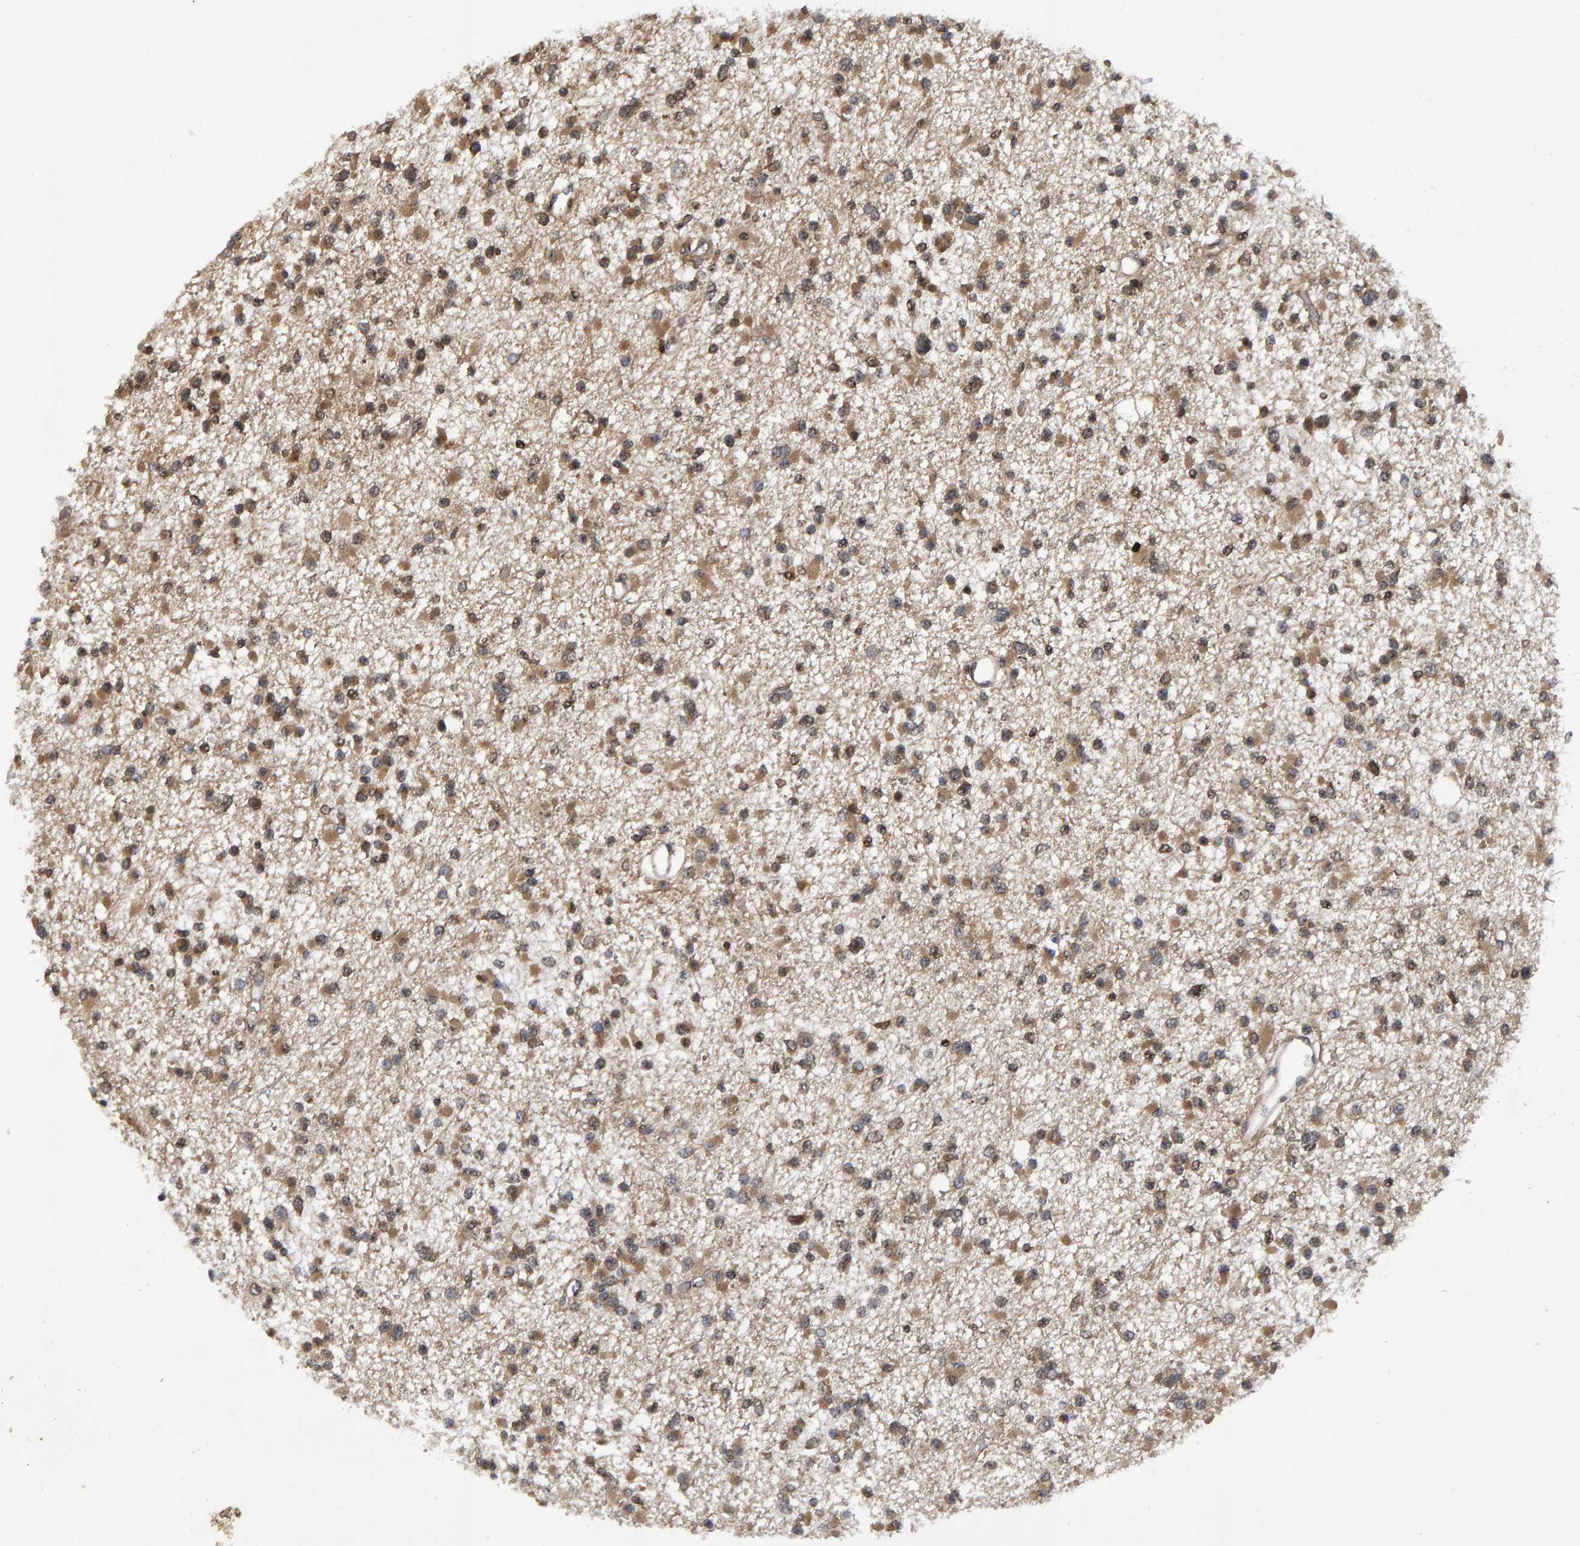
{"staining": {"intensity": "moderate", "quantity": ">75%", "location": "cytoplasmic/membranous"}, "tissue": "glioma", "cell_type": "Tumor cells", "image_type": "cancer", "snomed": [{"axis": "morphology", "description": "Glioma, malignant, Low grade"}, {"axis": "topography", "description": "Brain"}], "caption": "A medium amount of moderate cytoplasmic/membranous staining is appreciated in about >75% of tumor cells in glioma tissue.", "gene": "GAB2", "patient": {"sex": "female", "age": 22}}